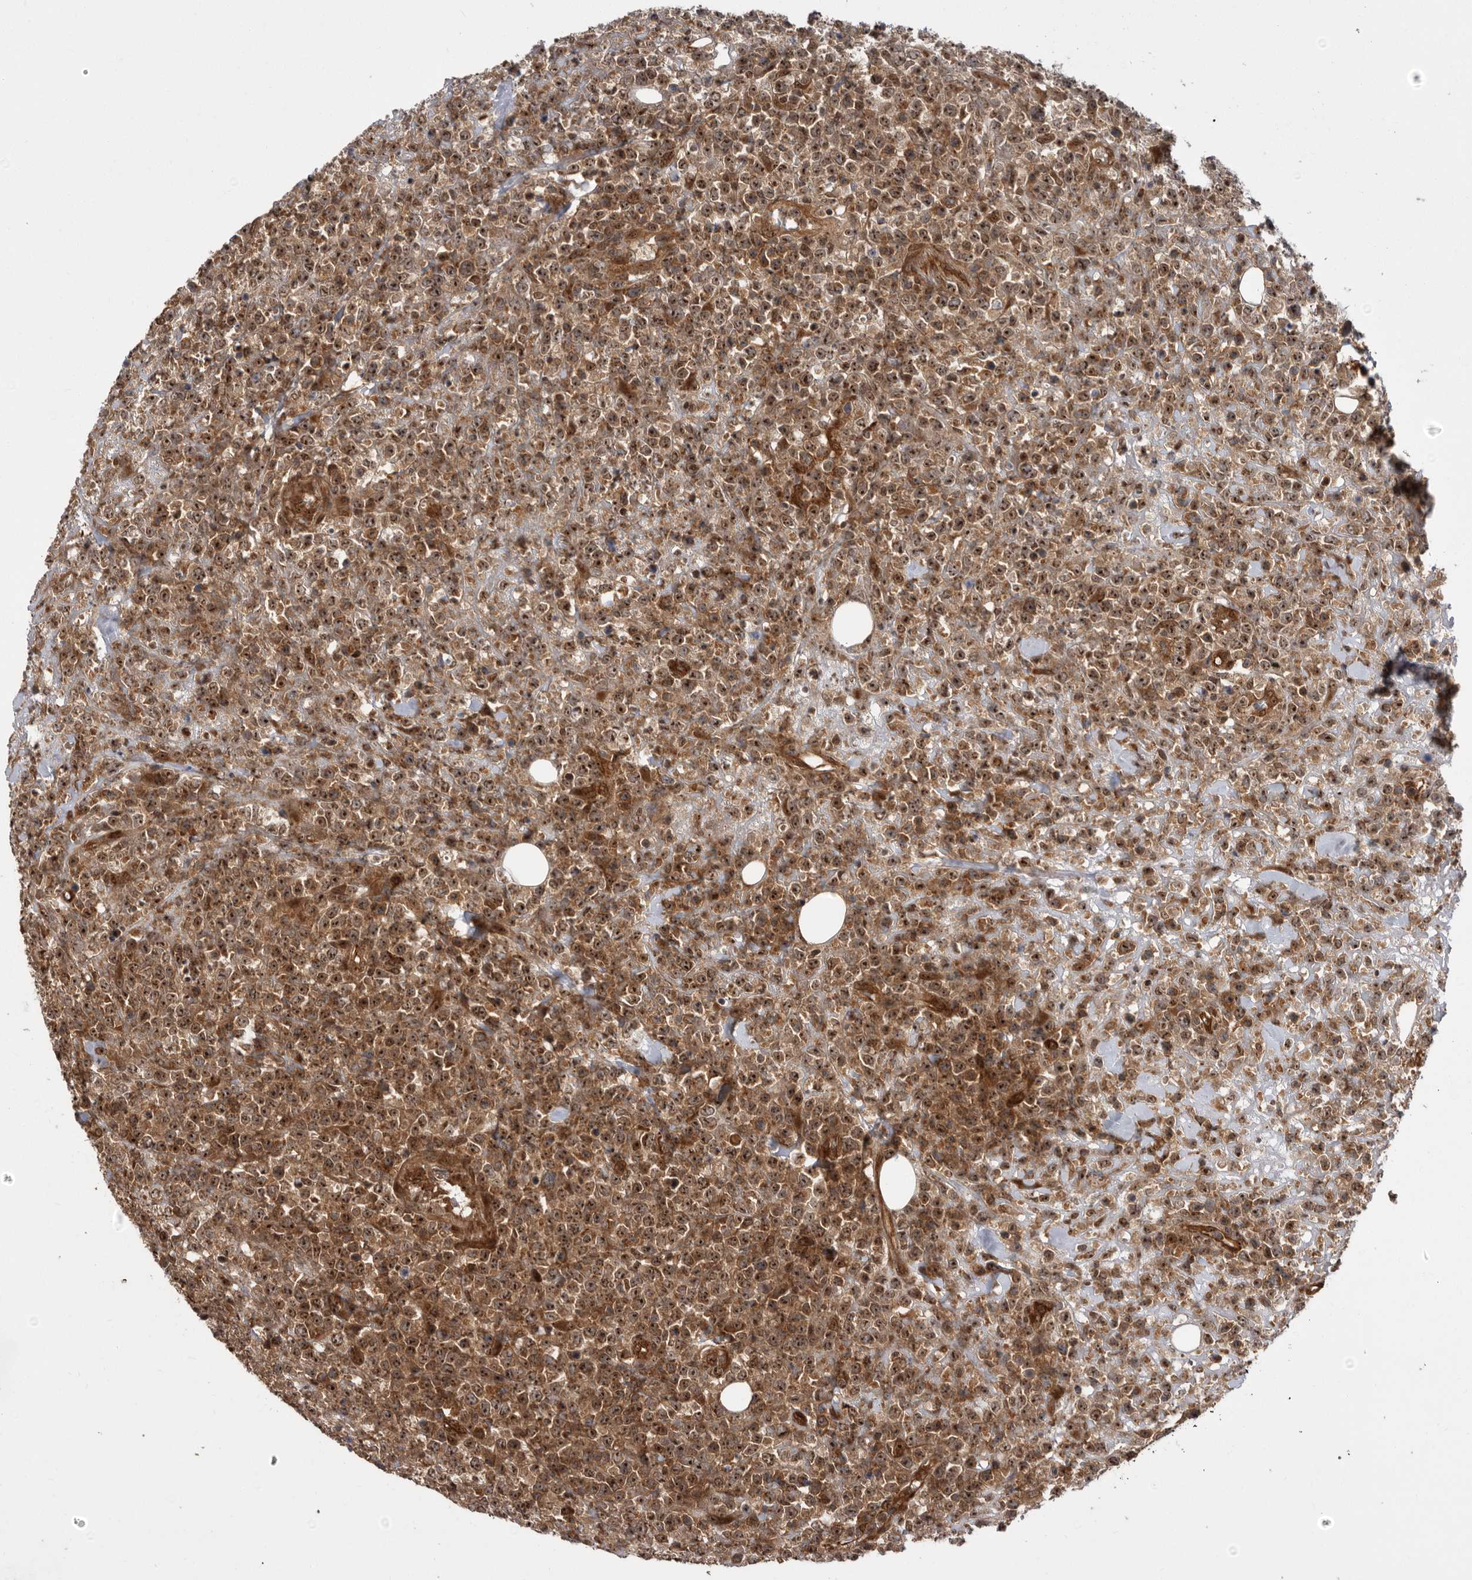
{"staining": {"intensity": "moderate", "quantity": ">75%", "location": "nuclear"}, "tissue": "lymphoma", "cell_type": "Tumor cells", "image_type": "cancer", "snomed": [{"axis": "morphology", "description": "Malignant lymphoma, non-Hodgkin's type, High grade"}, {"axis": "topography", "description": "Colon"}], "caption": "A medium amount of moderate nuclear positivity is present in approximately >75% of tumor cells in lymphoma tissue. The staining is performed using DAB (3,3'-diaminobenzidine) brown chromogen to label protein expression. The nuclei are counter-stained blue using hematoxylin.", "gene": "DHDDS", "patient": {"sex": "female", "age": 53}}